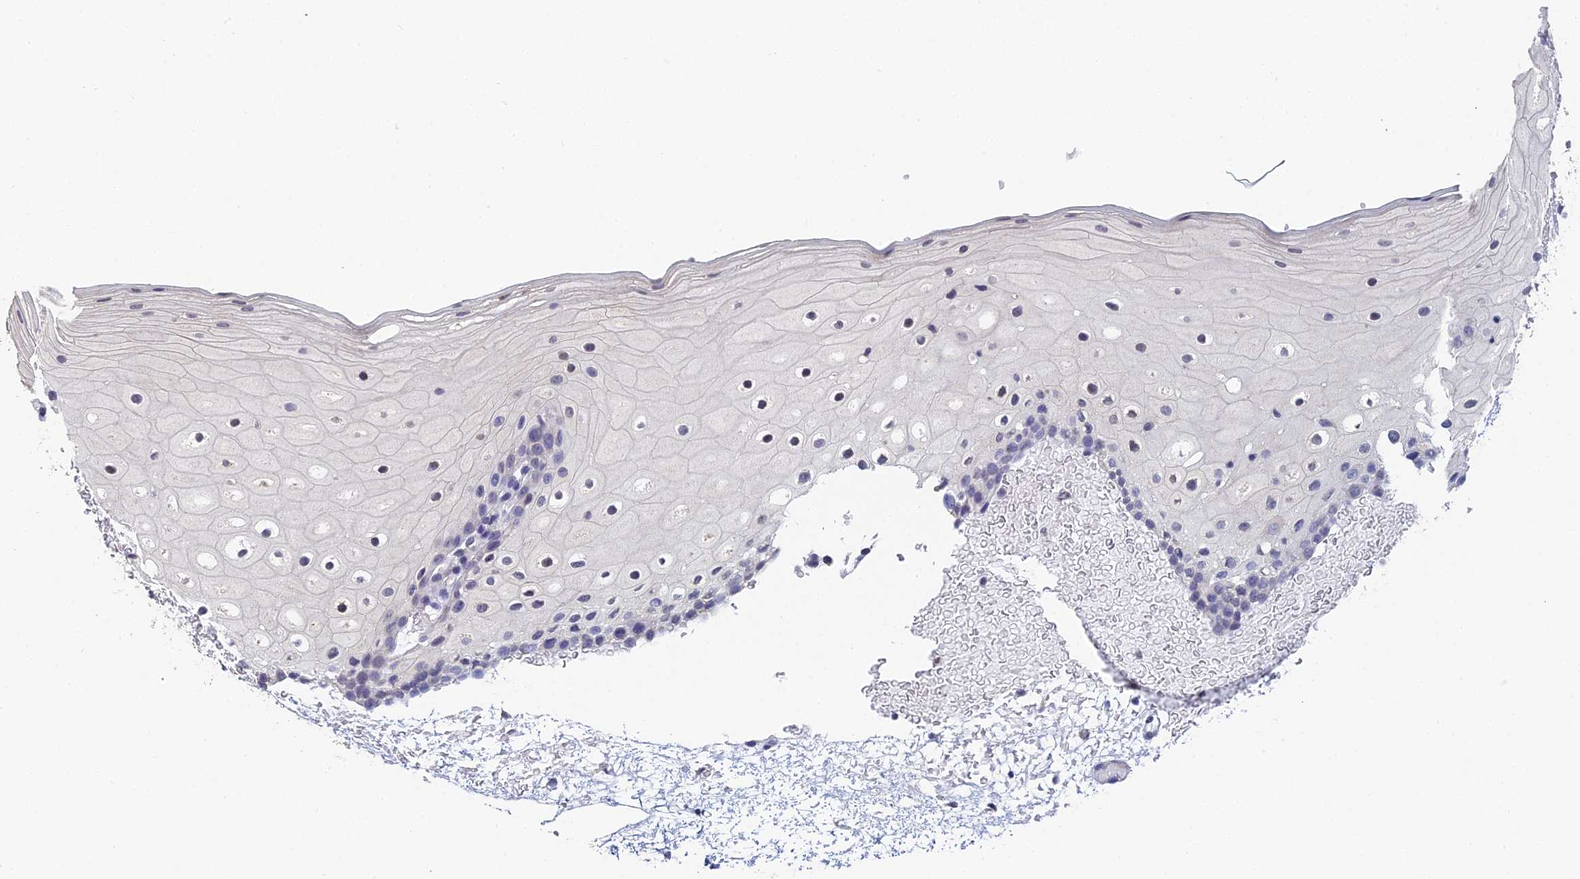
{"staining": {"intensity": "weak", "quantity": "<25%", "location": "cytoplasmic/membranous"}, "tissue": "oral mucosa", "cell_type": "Squamous epithelial cells", "image_type": "normal", "snomed": [{"axis": "morphology", "description": "Normal tissue, NOS"}, {"axis": "topography", "description": "Oral tissue"}], "caption": "Squamous epithelial cells are negative for protein expression in unremarkable human oral mucosa. (DAB immunohistochemistry visualized using brightfield microscopy, high magnification).", "gene": "PRR22", "patient": {"sex": "female", "age": 70}}